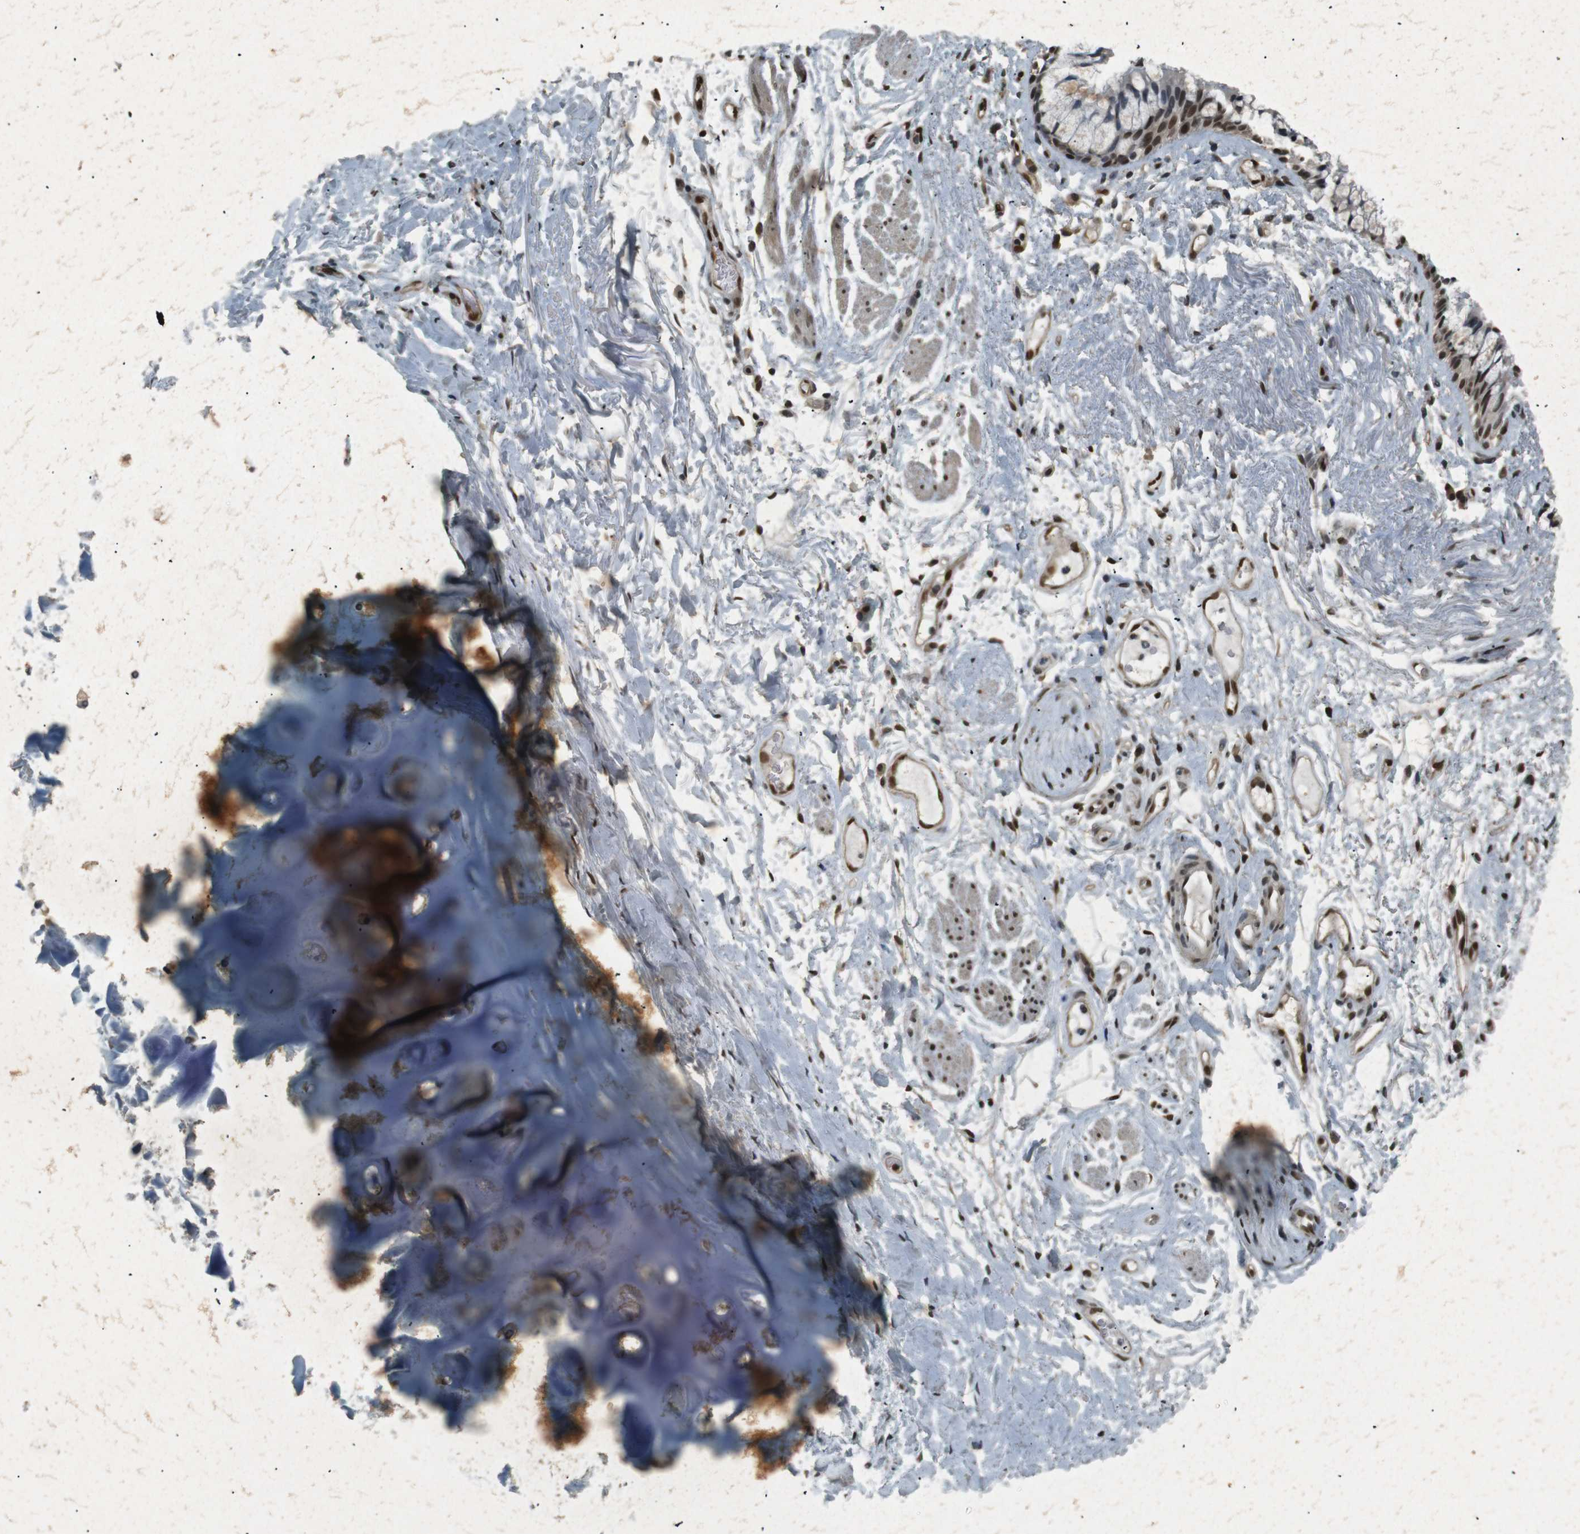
{"staining": {"intensity": "strong", "quantity": ">75%", "location": "nuclear"}, "tissue": "adipose tissue", "cell_type": "Adipocytes", "image_type": "normal", "snomed": [{"axis": "morphology", "description": "Normal tissue, NOS"}, {"axis": "topography", "description": "Cartilage tissue"}, {"axis": "topography", "description": "Bronchus"}], "caption": "High-magnification brightfield microscopy of normal adipose tissue stained with DAB (3,3'-diaminobenzidine) (brown) and counterstained with hematoxylin (blue). adipocytes exhibit strong nuclear staining is identified in about>75% of cells.", "gene": "NHEJ1", "patient": {"sex": "female", "age": 73}}